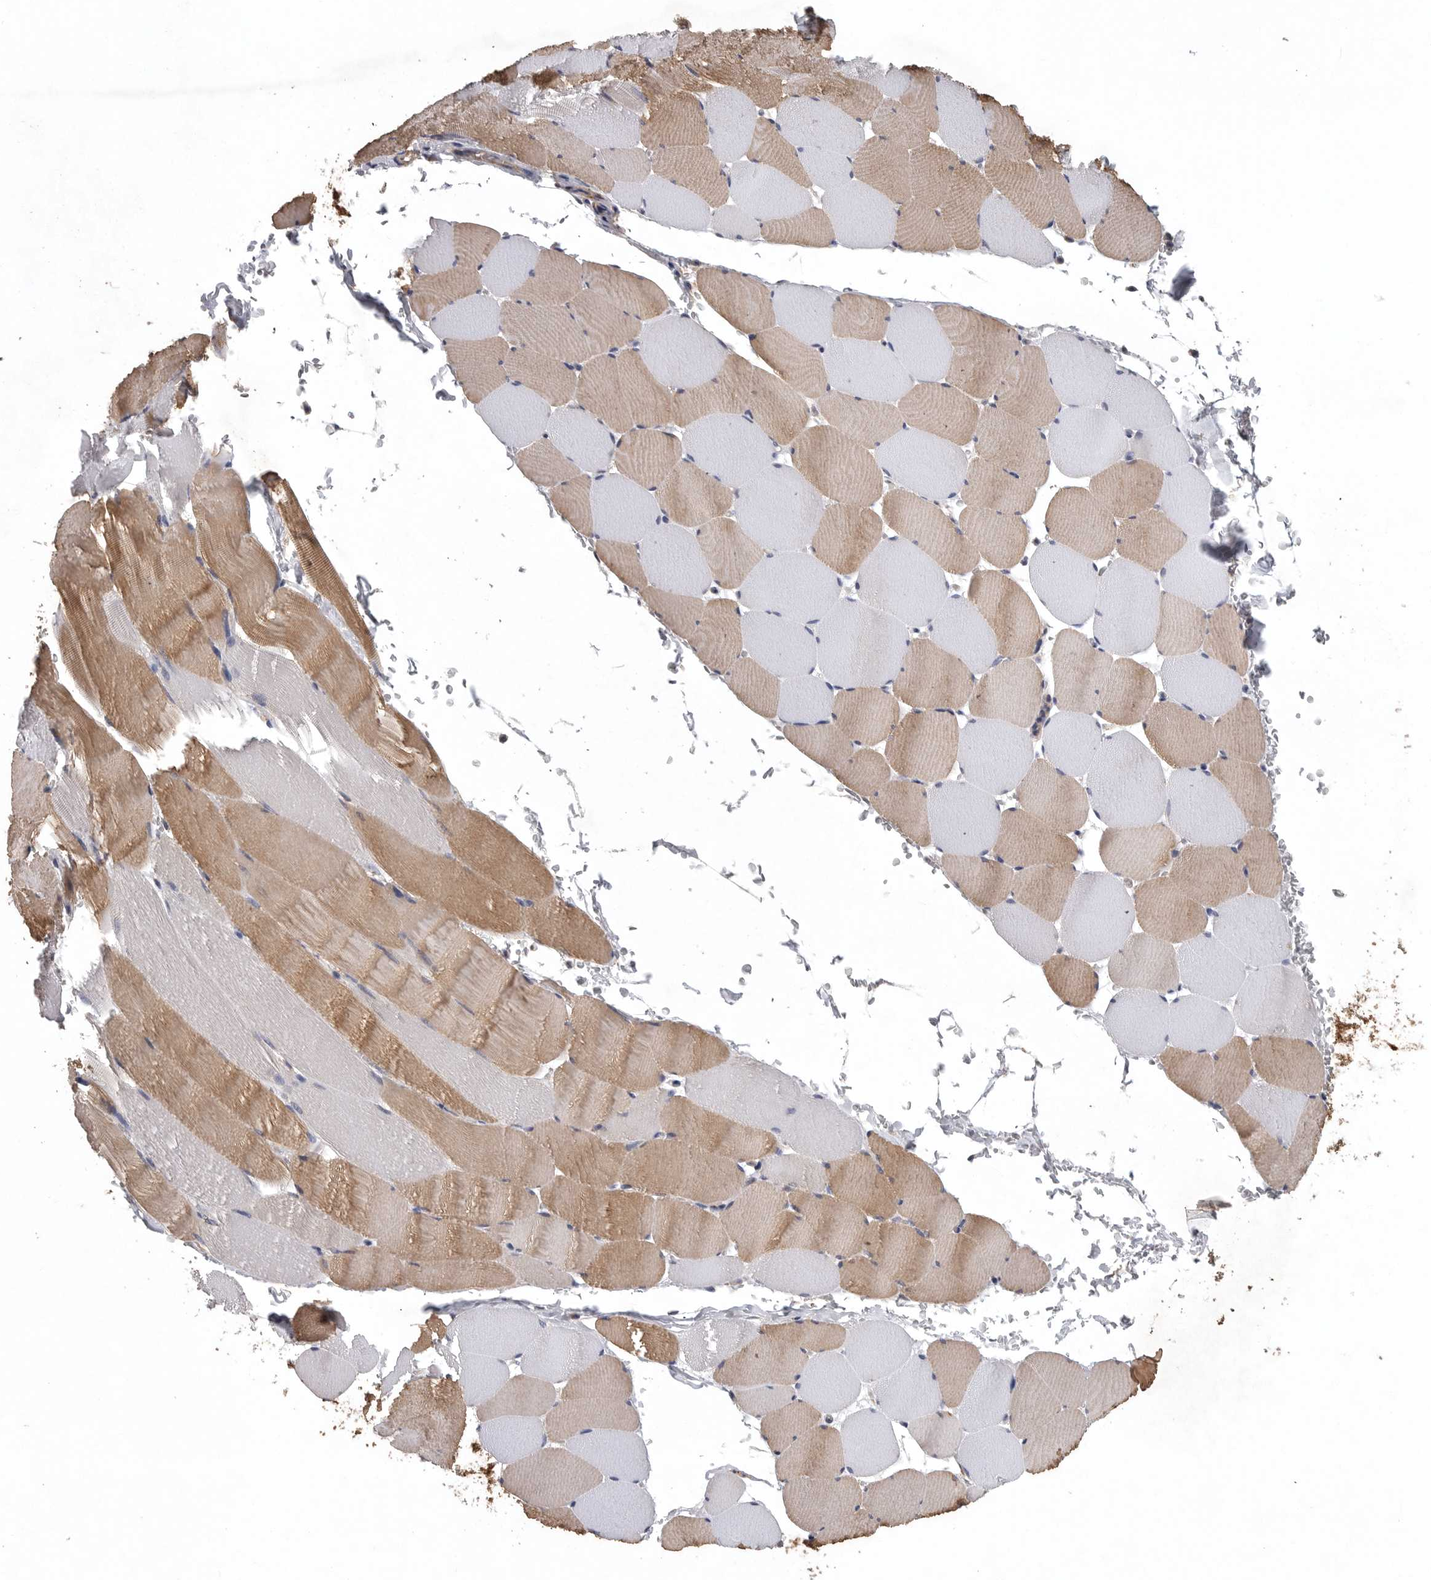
{"staining": {"intensity": "weak", "quantity": "25%-75%", "location": "cytoplasmic/membranous"}, "tissue": "skeletal muscle", "cell_type": "Myocytes", "image_type": "normal", "snomed": [{"axis": "morphology", "description": "Normal tissue, NOS"}, {"axis": "topography", "description": "Skeletal muscle"}], "caption": "Protein positivity by immunohistochemistry (IHC) displays weak cytoplasmic/membranous staining in about 25%-75% of myocytes in normal skeletal muscle.", "gene": "OXR1", "patient": {"sex": "male", "age": 62}}